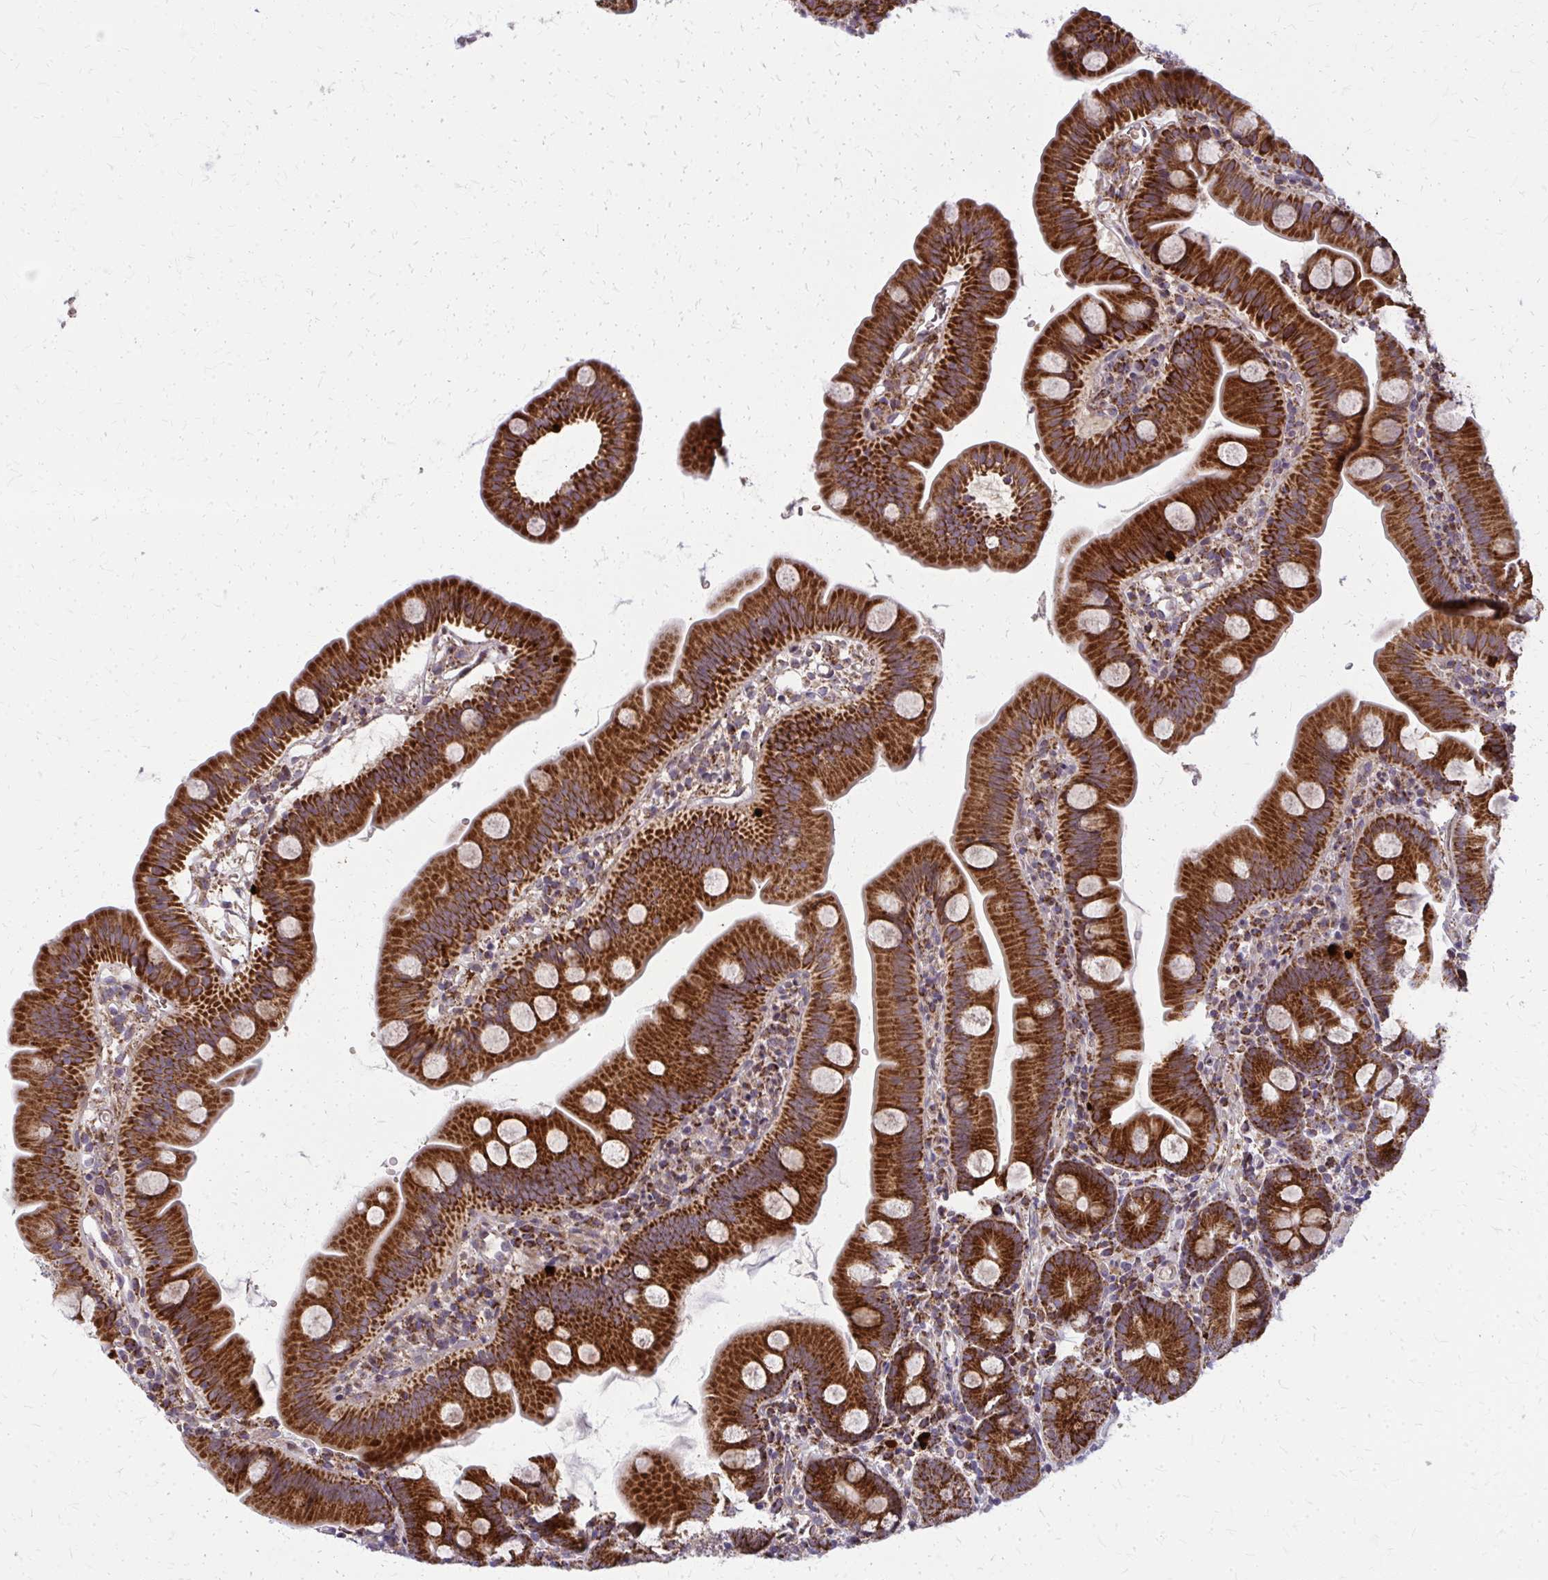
{"staining": {"intensity": "strong", "quantity": ">75%", "location": "cytoplasmic/membranous"}, "tissue": "small intestine", "cell_type": "Glandular cells", "image_type": "normal", "snomed": [{"axis": "morphology", "description": "Normal tissue, NOS"}, {"axis": "topography", "description": "Small intestine"}], "caption": "Immunohistochemical staining of unremarkable small intestine shows high levels of strong cytoplasmic/membranous staining in approximately >75% of glandular cells.", "gene": "MCCC1", "patient": {"sex": "female", "age": 68}}